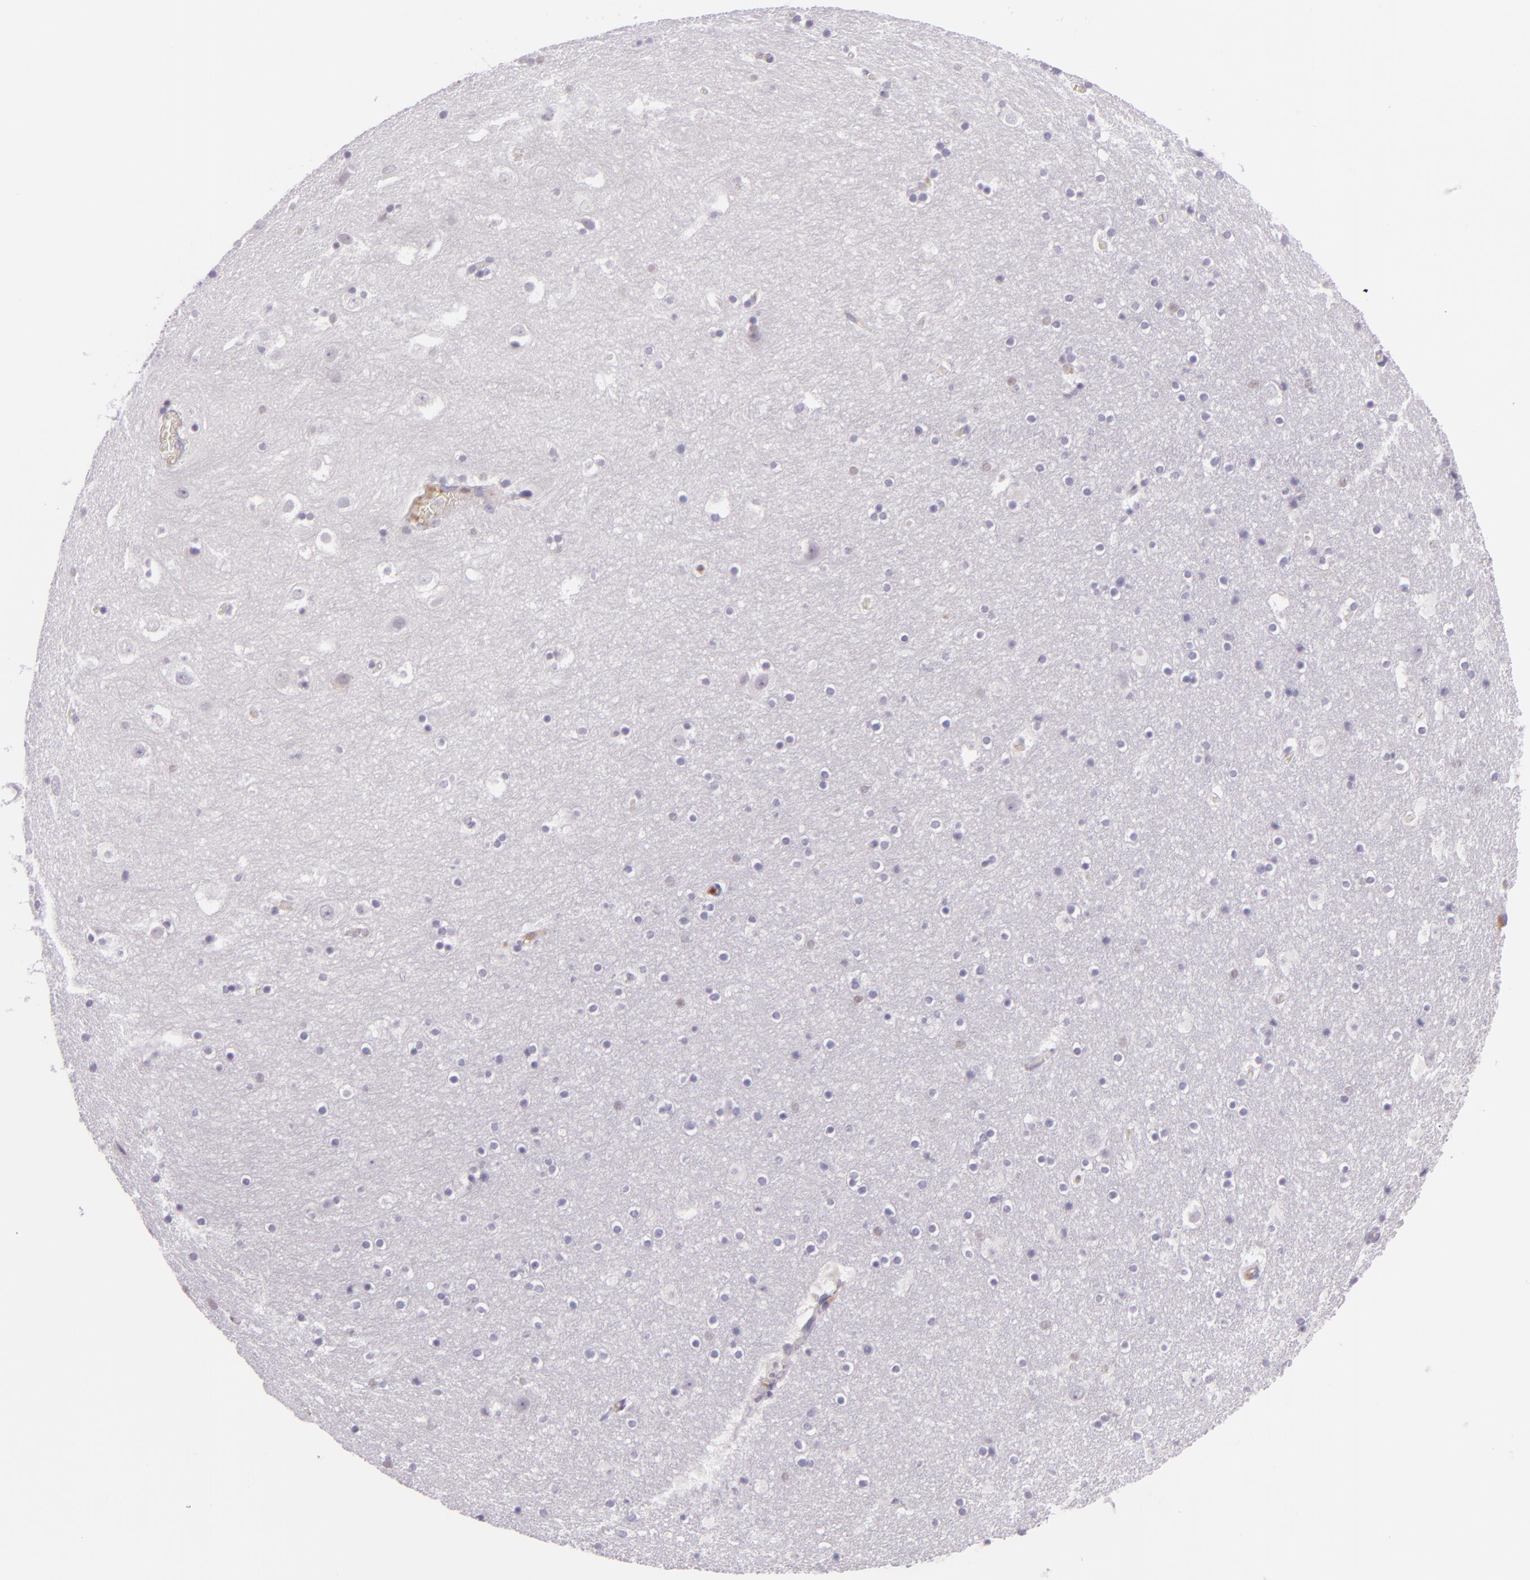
{"staining": {"intensity": "negative", "quantity": "none", "location": "none"}, "tissue": "hippocampus", "cell_type": "Glial cells", "image_type": "normal", "snomed": [{"axis": "morphology", "description": "Normal tissue, NOS"}, {"axis": "topography", "description": "Hippocampus"}], "caption": "Immunohistochemical staining of normal hippocampus exhibits no significant expression in glial cells.", "gene": "CHEK2", "patient": {"sex": "male", "age": 45}}